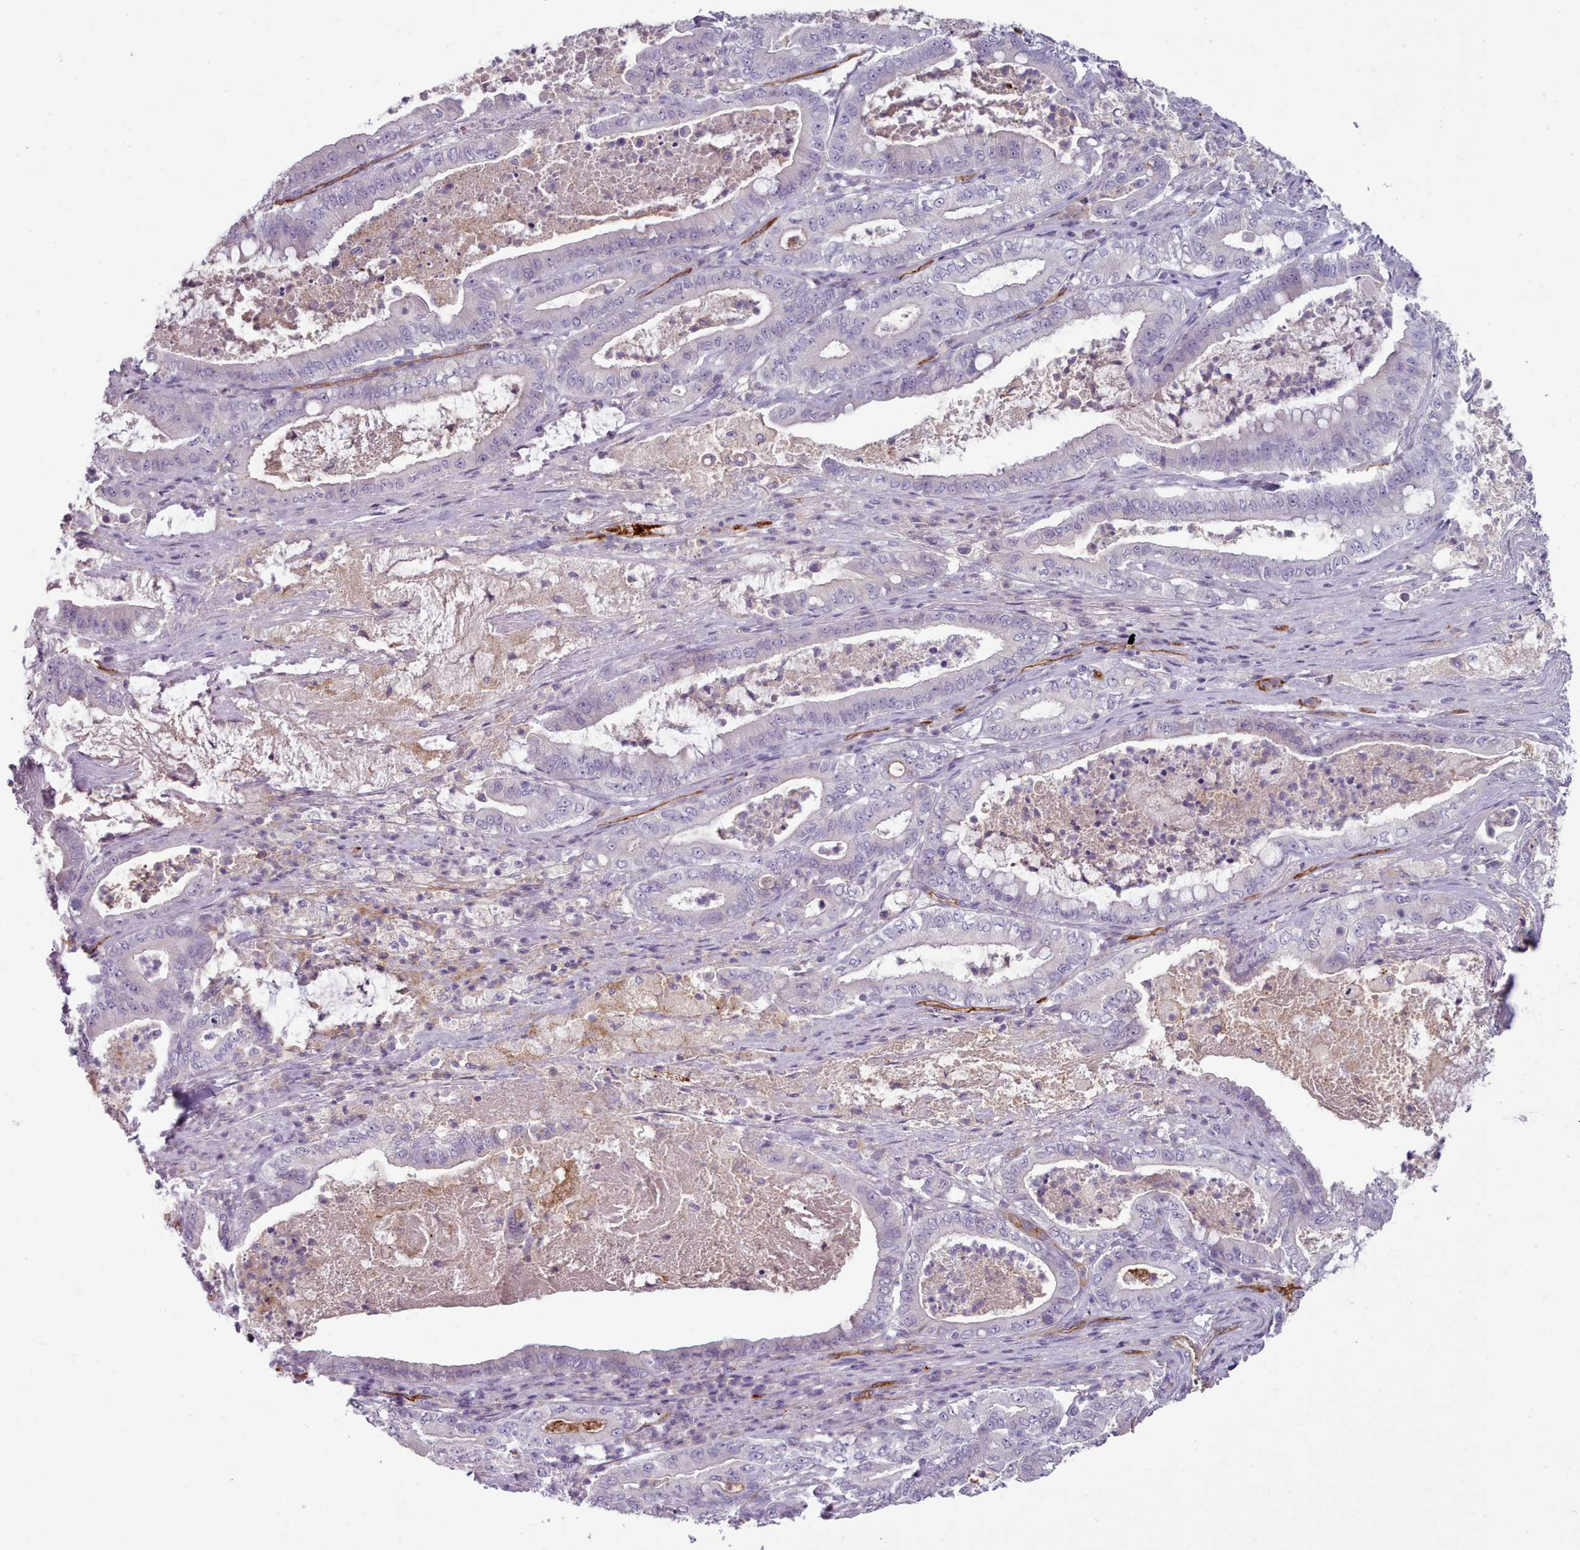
{"staining": {"intensity": "negative", "quantity": "none", "location": "none"}, "tissue": "pancreatic cancer", "cell_type": "Tumor cells", "image_type": "cancer", "snomed": [{"axis": "morphology", "description": "Adenocarcinoma, NOS"}, {"axis": "topography", "description": "Pancreas"}], "caption": "IHC of pancreatic cancer displays no positivity in tumor cells.", "gene": "CD300LF", "patient": {"sex": "male", "age": 71}}